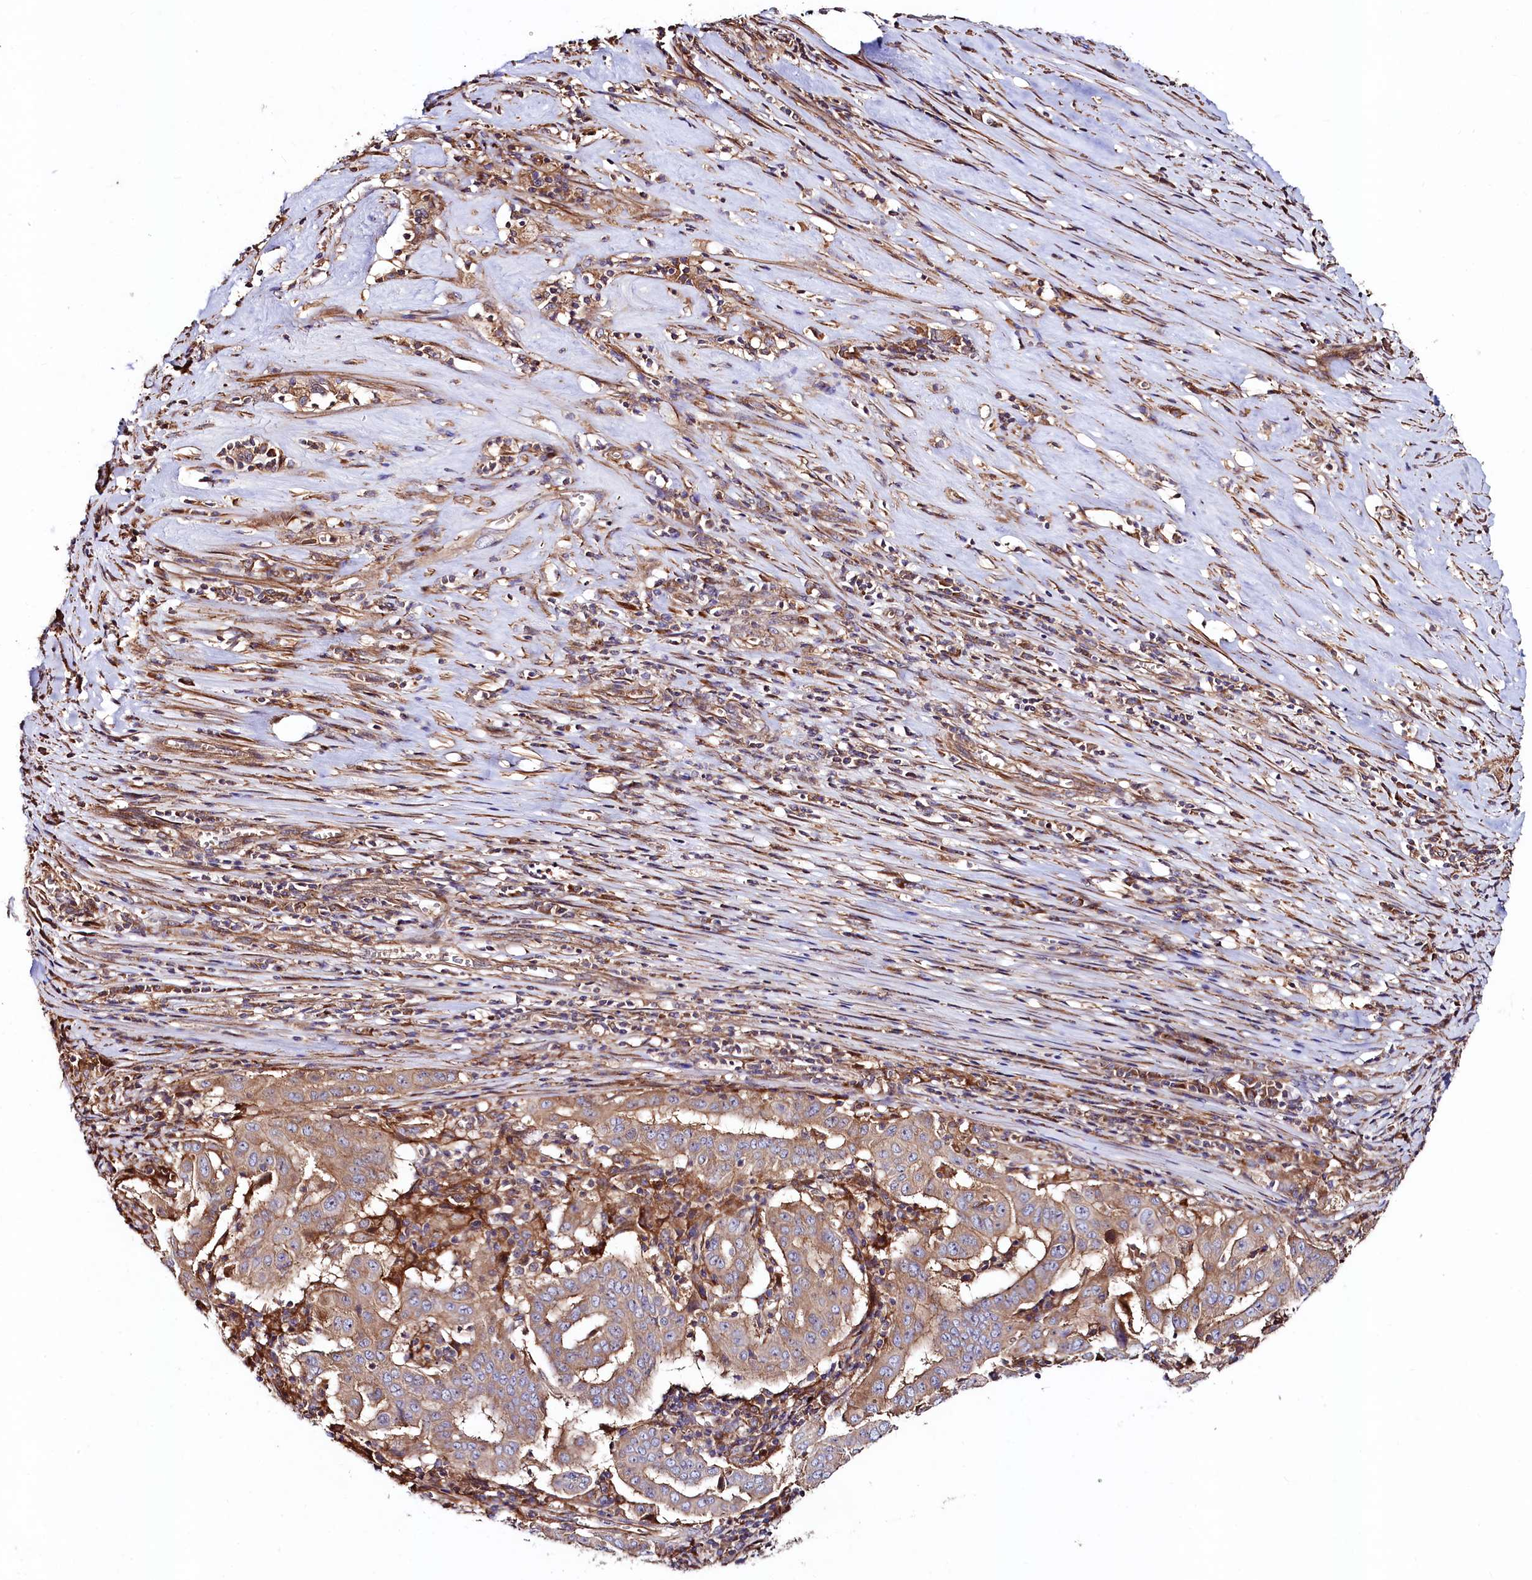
{"staining": {"intensity": "moderate", "quantity": ">75%", "location": "cytoplasmic/membranous"}, "tissue": "pancreatic cancer", "cell_type": "Tumor cells", "image_type": "cancer", "snomed": [{"axis": "morphology", "description": "Adenocarcinoma, NOS"}, {"axis": "topography", "description": "Pancreas"}], "caption": "Immunohistochemical staining of human pancreatic adenocarcinoma shows moderate cytoplasmic/membranous protein staining in approximately >75% of tumor cells. (IHC, brightfield microscopy, high magnification).", "gene": "KLHDC4", "patient": {"sex": "male", "age": 63}}